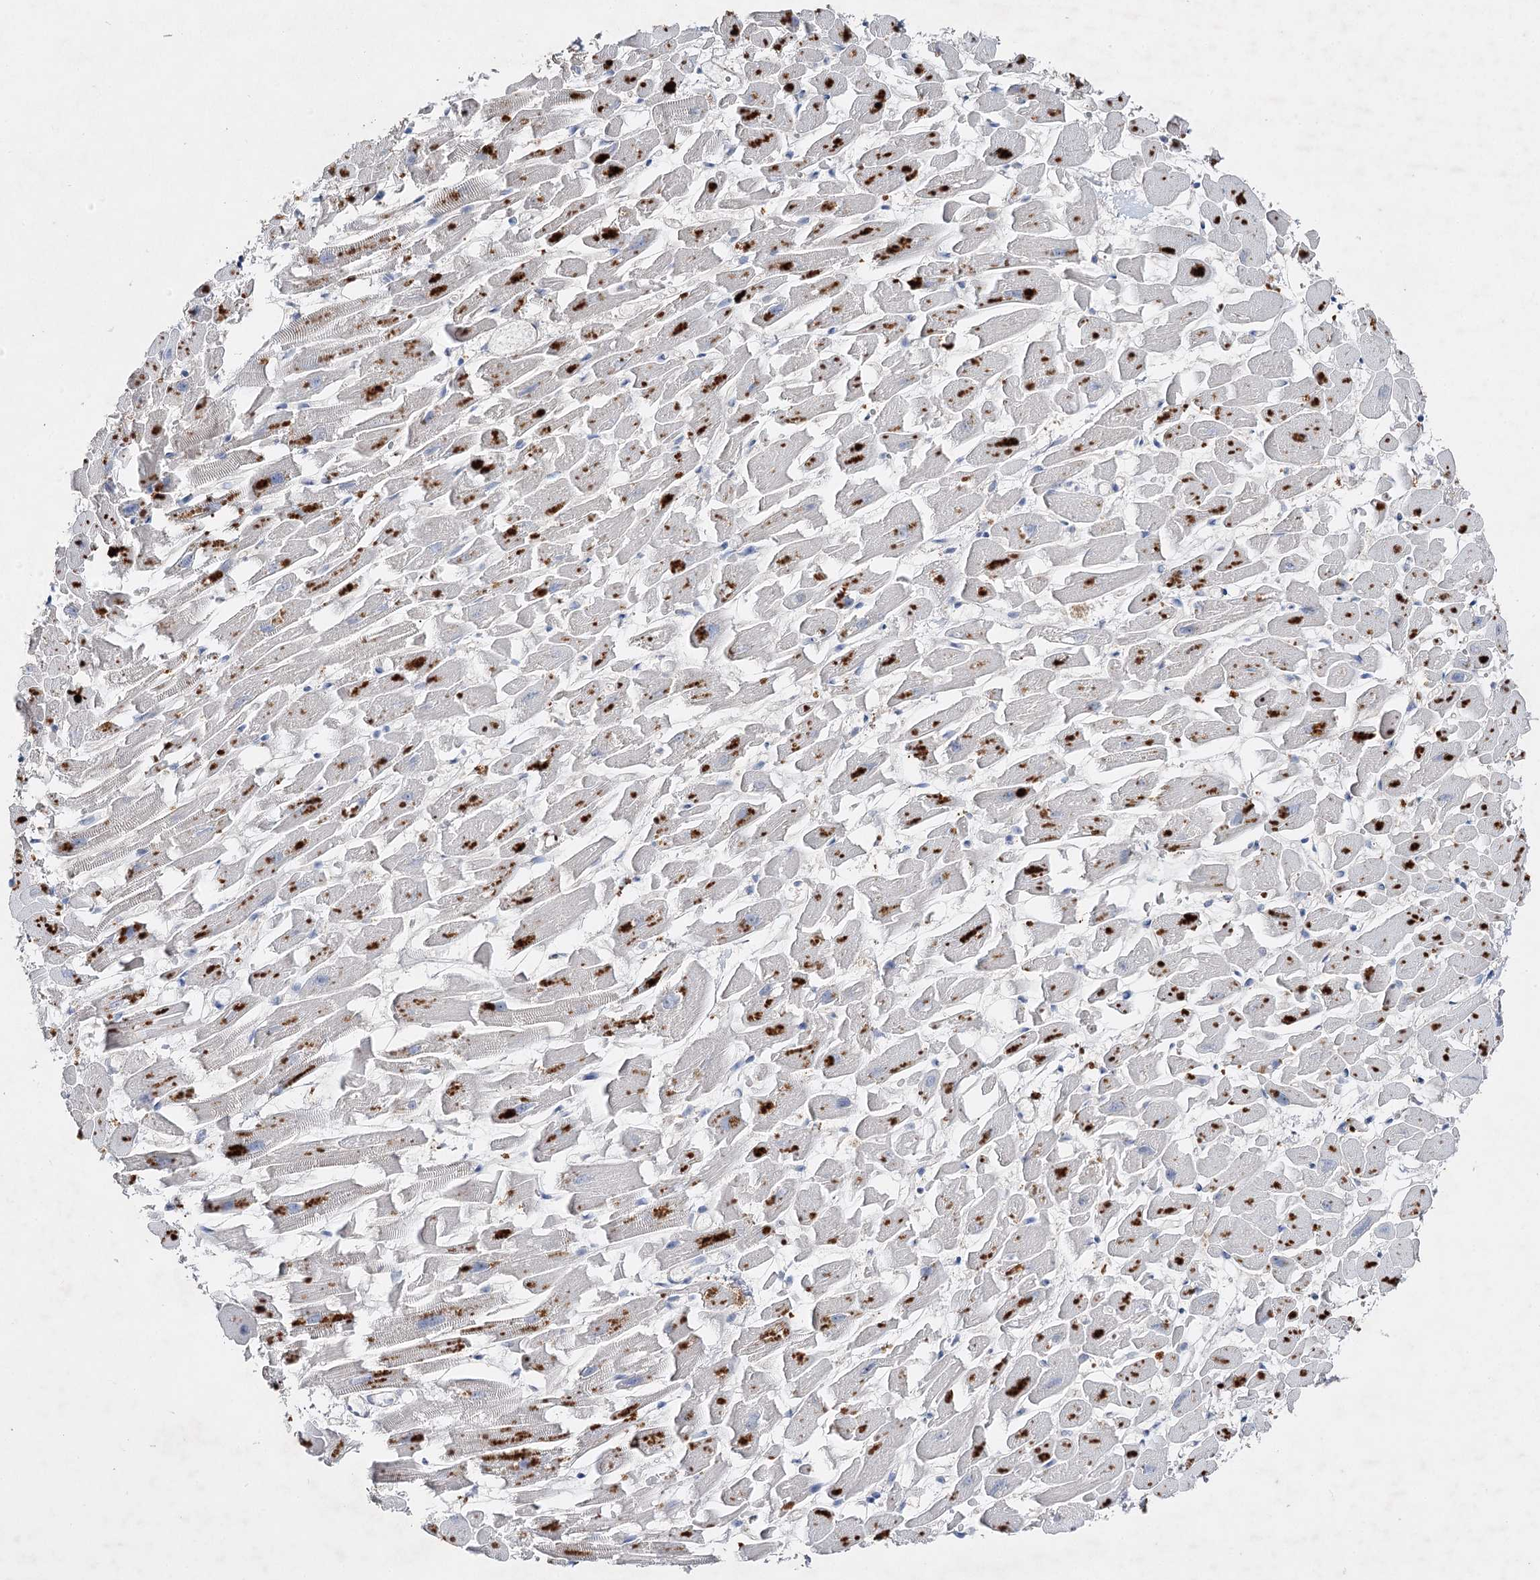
{"staining": {"intensity": "moderate", "quantity": "<25%", "location": "cytoplasmic/membranous"}, "tissue": "heart muscle", "cell_type": "Cardiomyocytes", "image_type": "normal", "snomed": [{"axis": "morphology", "description": "Normal tissue, NOS"}, {"axis": "topography", "description": "Heart"}], "caption": "Moderate cytoplasmic/membranous staining for a protein is present in about <25% of cardiomyocytes of benign heart muscle using IHC.", "gene": "IL1RAP", "patient": {"sex": "female", "age": 64}}